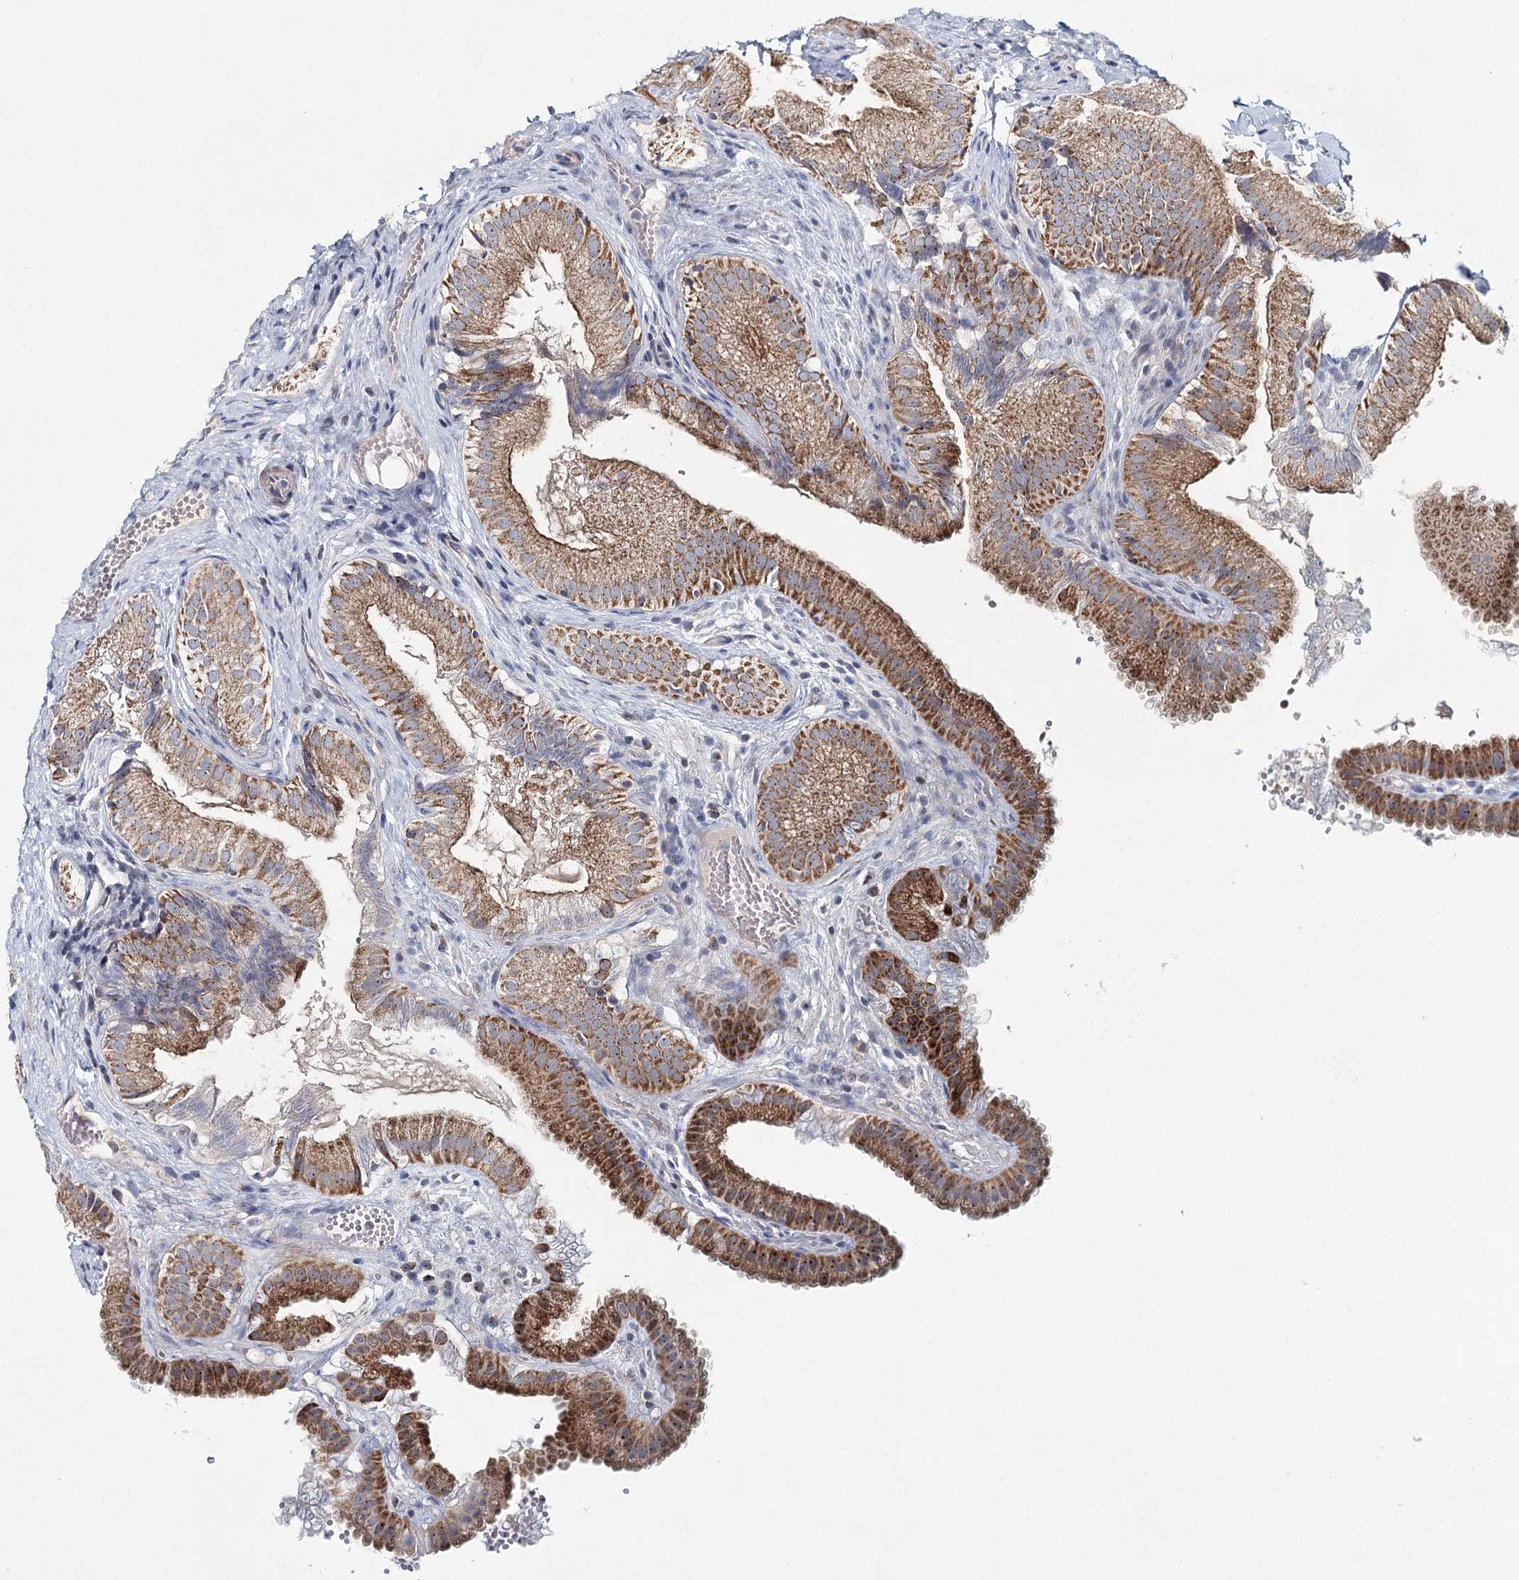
{"staining": {"intensity": "moderate", "quantity": ">75%", "location": "cytoplasmic/membranous"}, "tissue": "gallbladder", "cell_type": "Glandular cells", "image_type": "normal", "snomed": [{"axis": "morphology", "description": "Normal tissue, NOS"}, {"axis": "topography", "description": "Gallbladder"}], "caption": "High-power microscopy captured an immunohistochemistry photomicrograph of benign gallbladder, revealing moderate cytoplasmic/membranous staining in about >75% of glandular cells. (IHC, brightfield microscopy, high magnification).", "gene": "RBM43", "patient": {"sex": "female", "age": 30}}